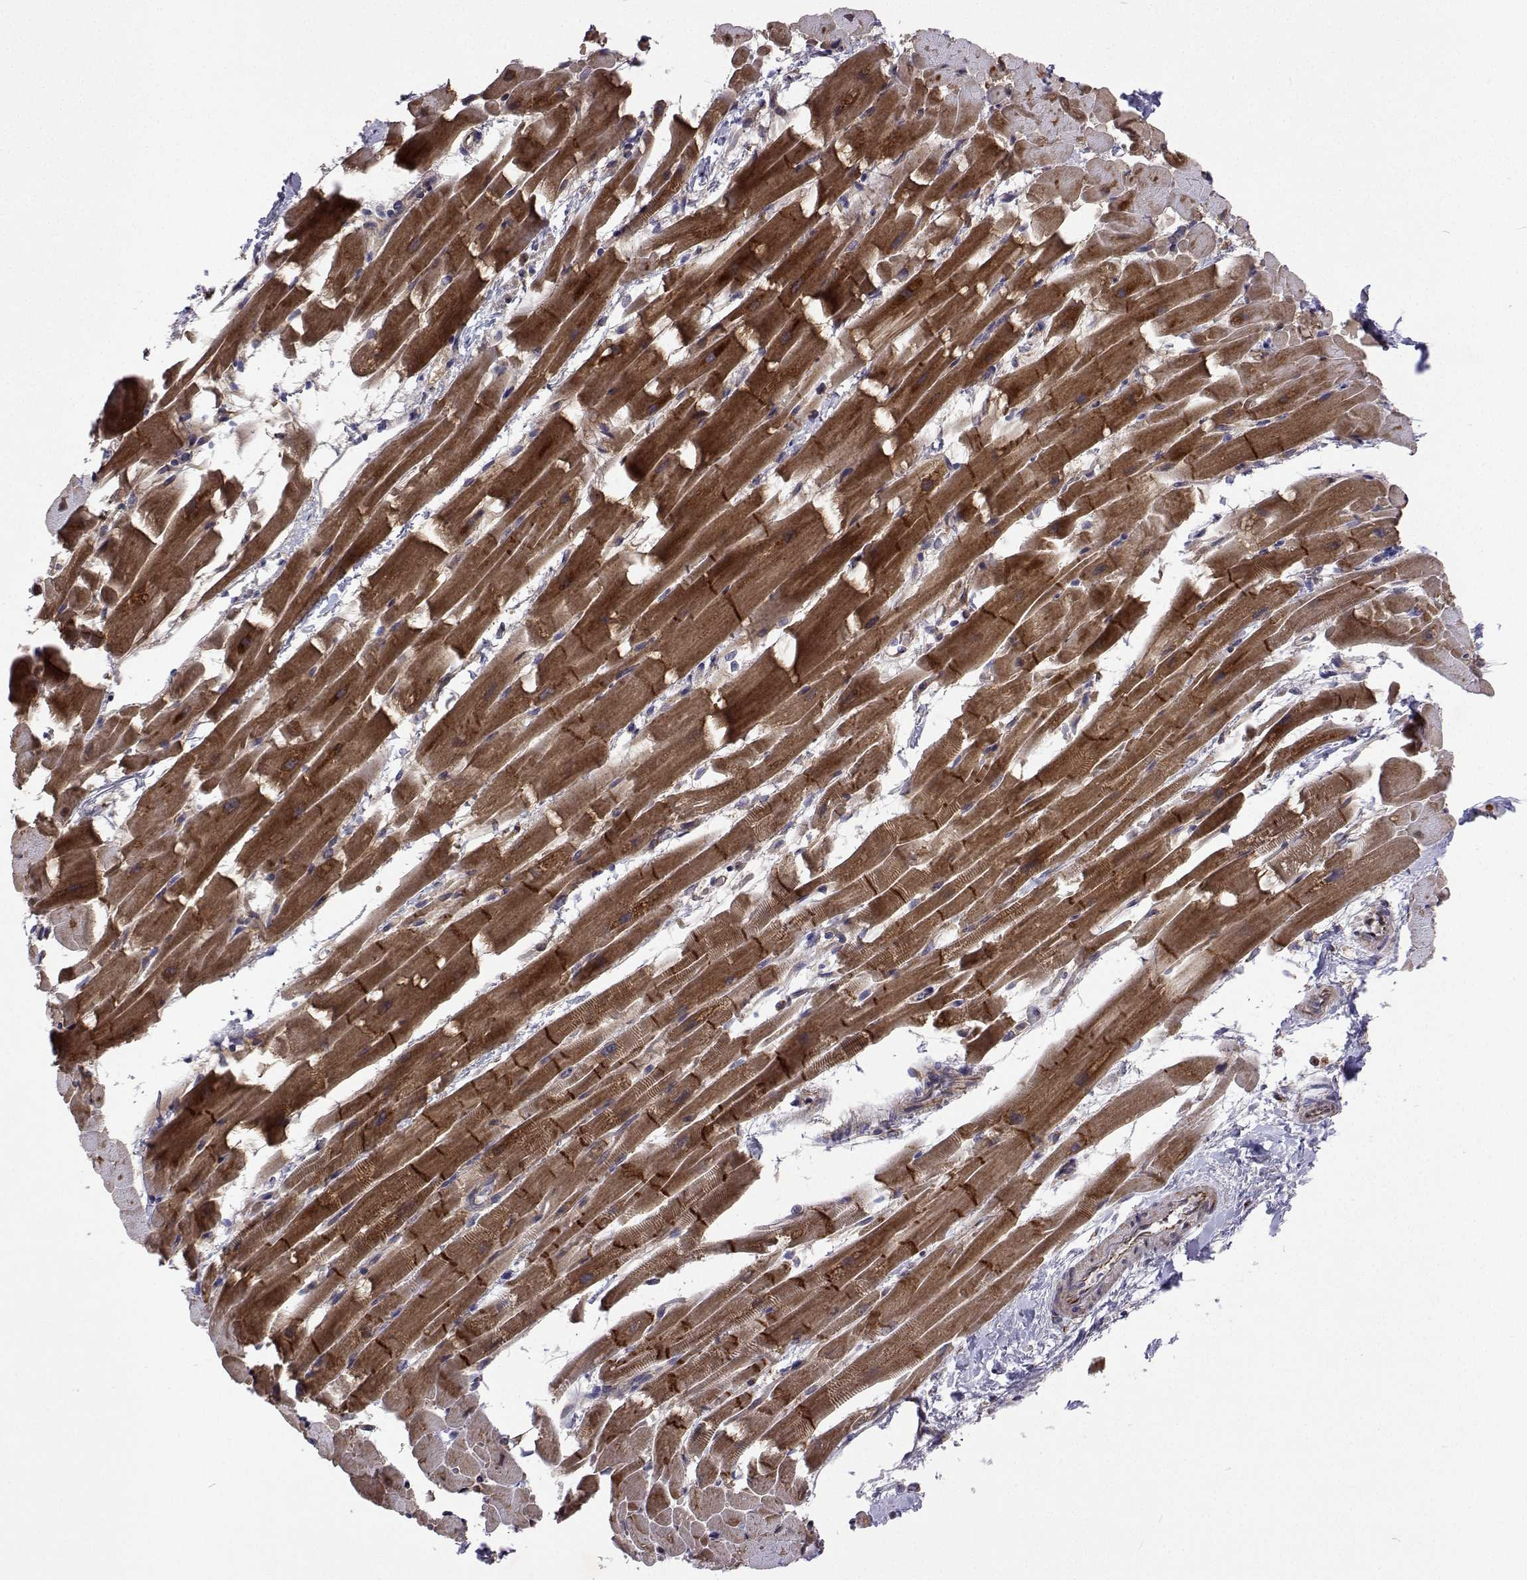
{"staining": {"intensity": "moderate", "quantity": ">75%", "location": "cytoplasmic/membranous"}, "tissue": "heart muscle", "cell_type": "Cardiomyocytes", "image_type": "normal", "snomed": [{"axis": "morphology", "description": "Normal tissue, NOS"}, {"axis": "topography", "description": "Heart"}], "caption": "An image showing moderate cytoplasmic/membranous staining in approximately >75% of cardiomyocytes in unremarkable heart muscle, as visualized by brown immunohistochemical staining.", "gene": "DHTKD1", "patient": {"sex": "male", "age": 37}}